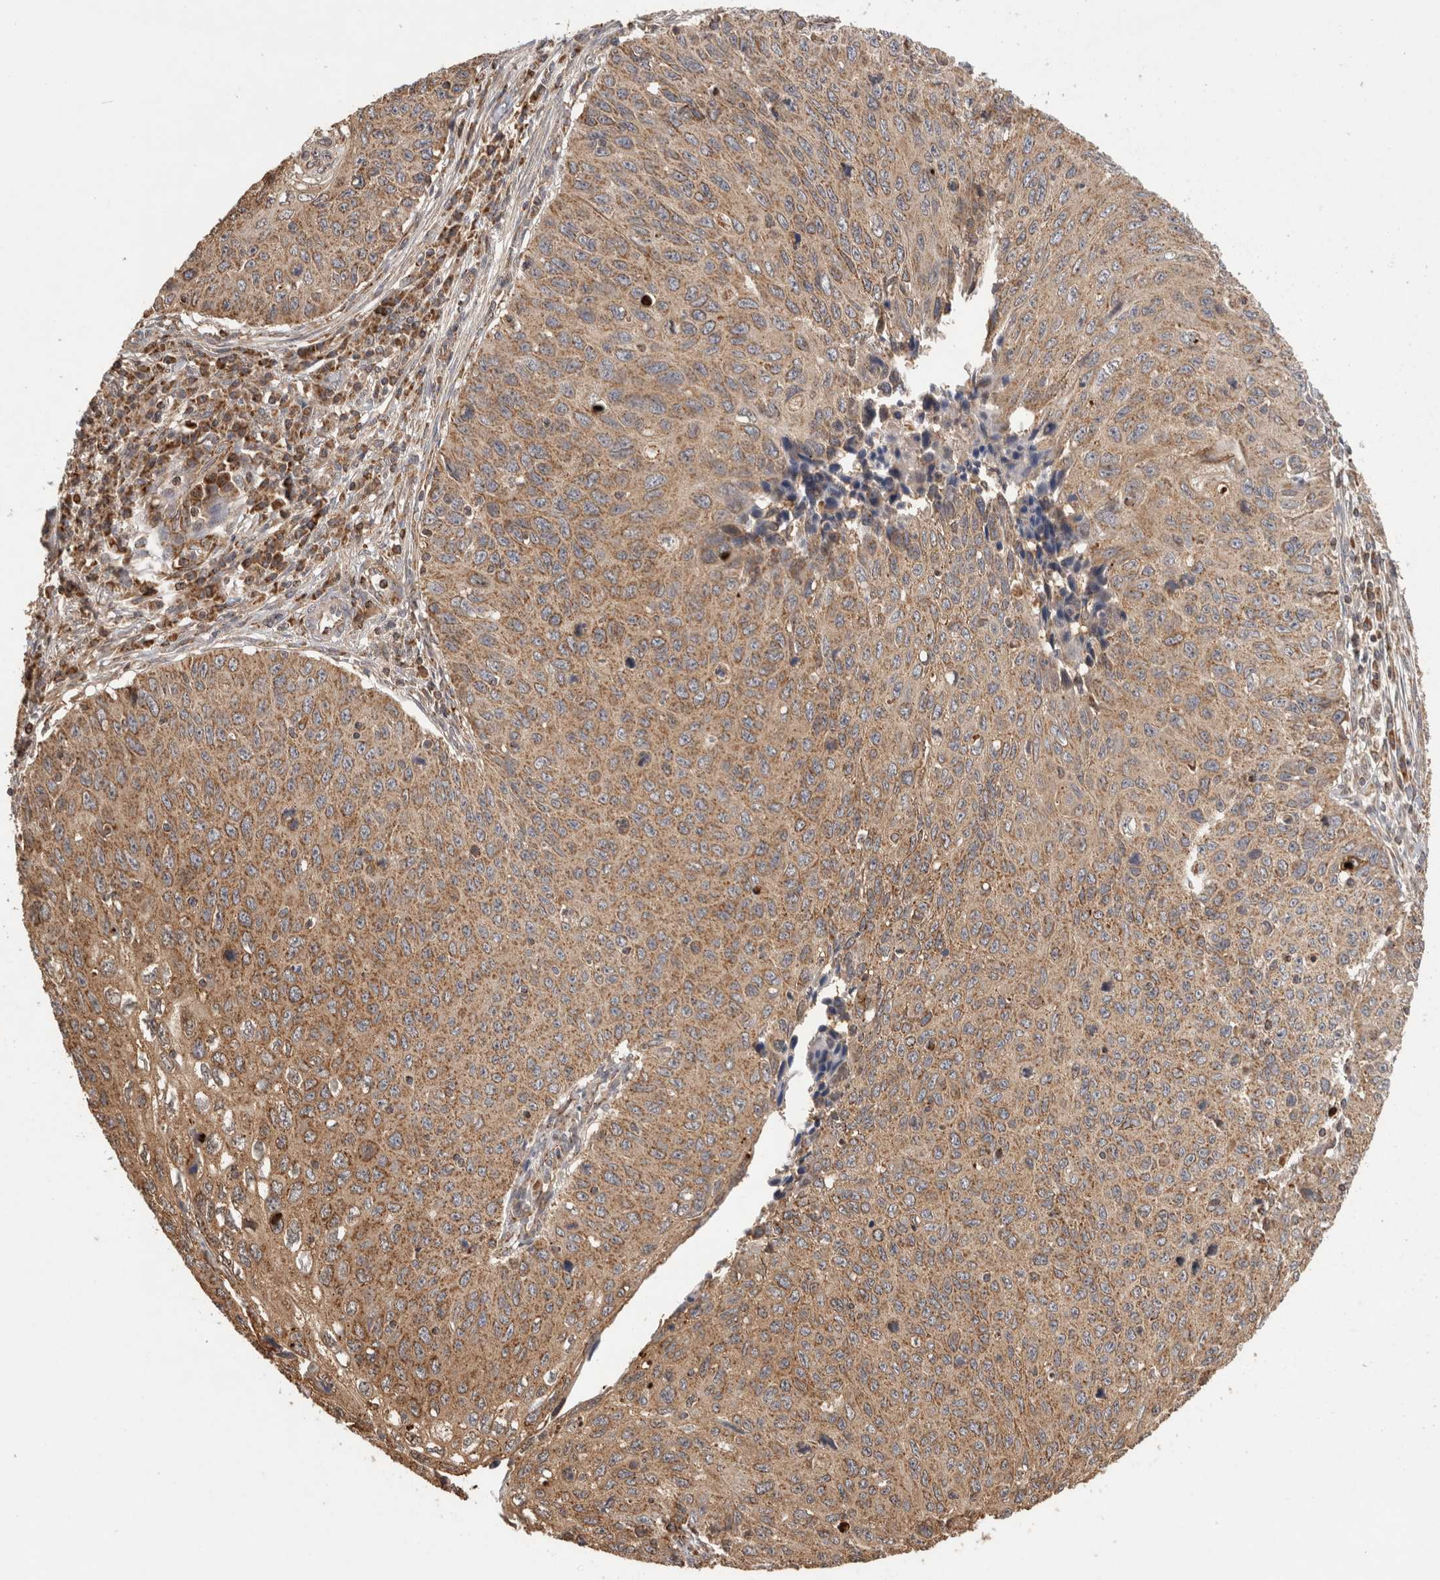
{"staining": {"intensity": "strong", "quantity": ">75%", "location": "cytoplasmic/membranous"}, "tissue": "cervical cancer", "cell_type": "Tumor cells", "image_type": "cancer", "snomed": [{"axis": "morphology", "description": "Squamous cell carcinoma, NOS"}, {"axis": "topography", "description": "Cervix"}], "caption": "Cervical cancer tissue shows strong cytoplasmic/membranous staining in about >75% of tumor cells, visualized by immunohistochemistry. The protein of interest is shown in brown color, while the nuclei are stained blue.", "gene": "IMMP2L", "patient": {"sex": "female", "age": 53}}